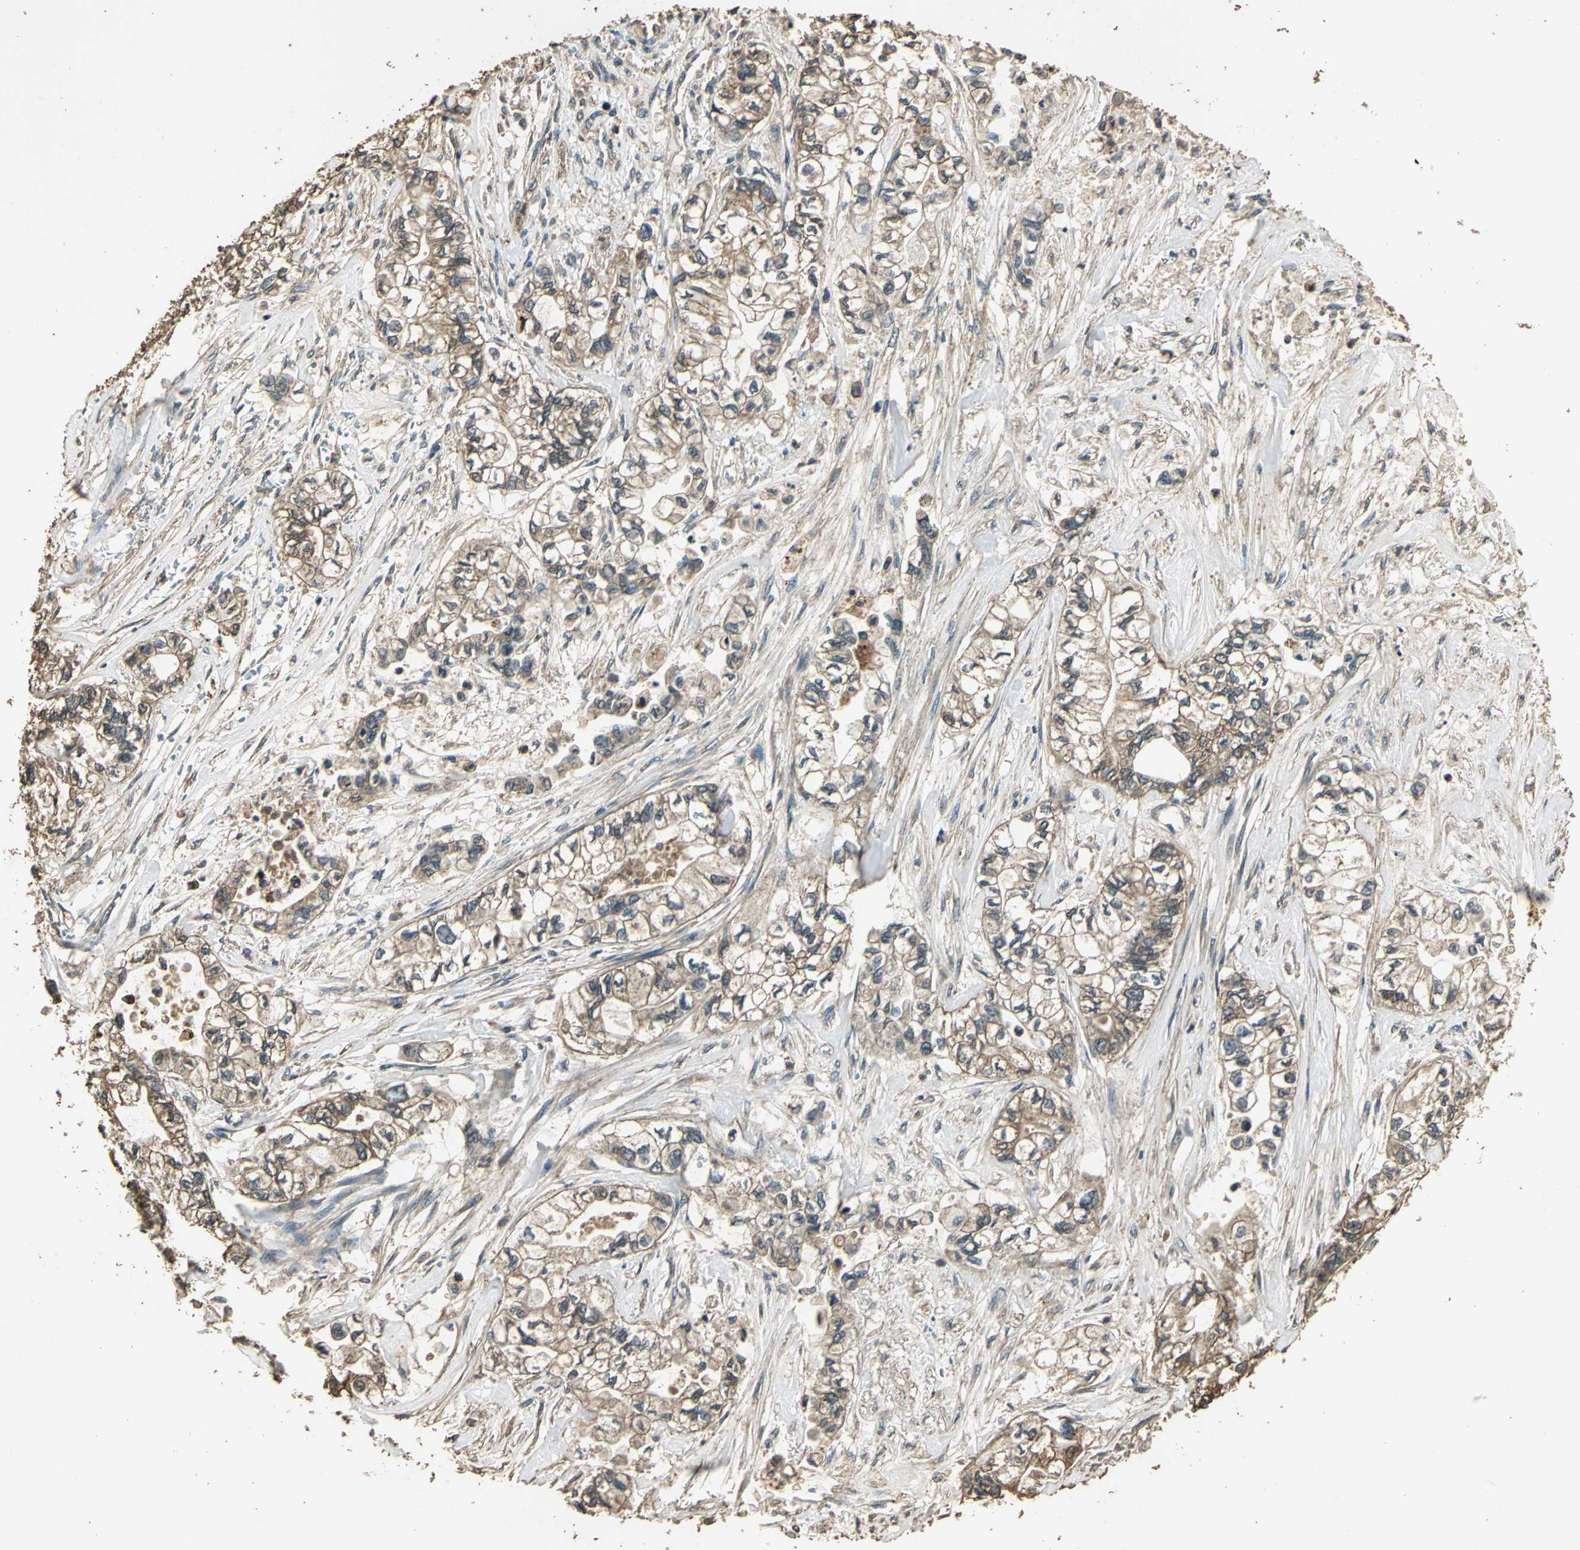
{"staining": {"intensity": "moderate", "quantity": ">75%", "location": "cytoplasmic/membranous"}, "tissue": "pancreatic cancer", "cell_type": "Tumor cells", "image_type": "cancer", "snomed": [{"axis": "morphology", "description": "Adenocarcinoma, NOS"}, {"axis": "topography", "description": "Pancreas"}], "caption": "Moderate cytoplasmic/membranous positivity for a protein is present in about >75% of tumor cells of pancreatic cancer using immunohistochemistry (IHC).", "gene": "TMPRSS4", "patient": {"sex": "male", "age": 79}}